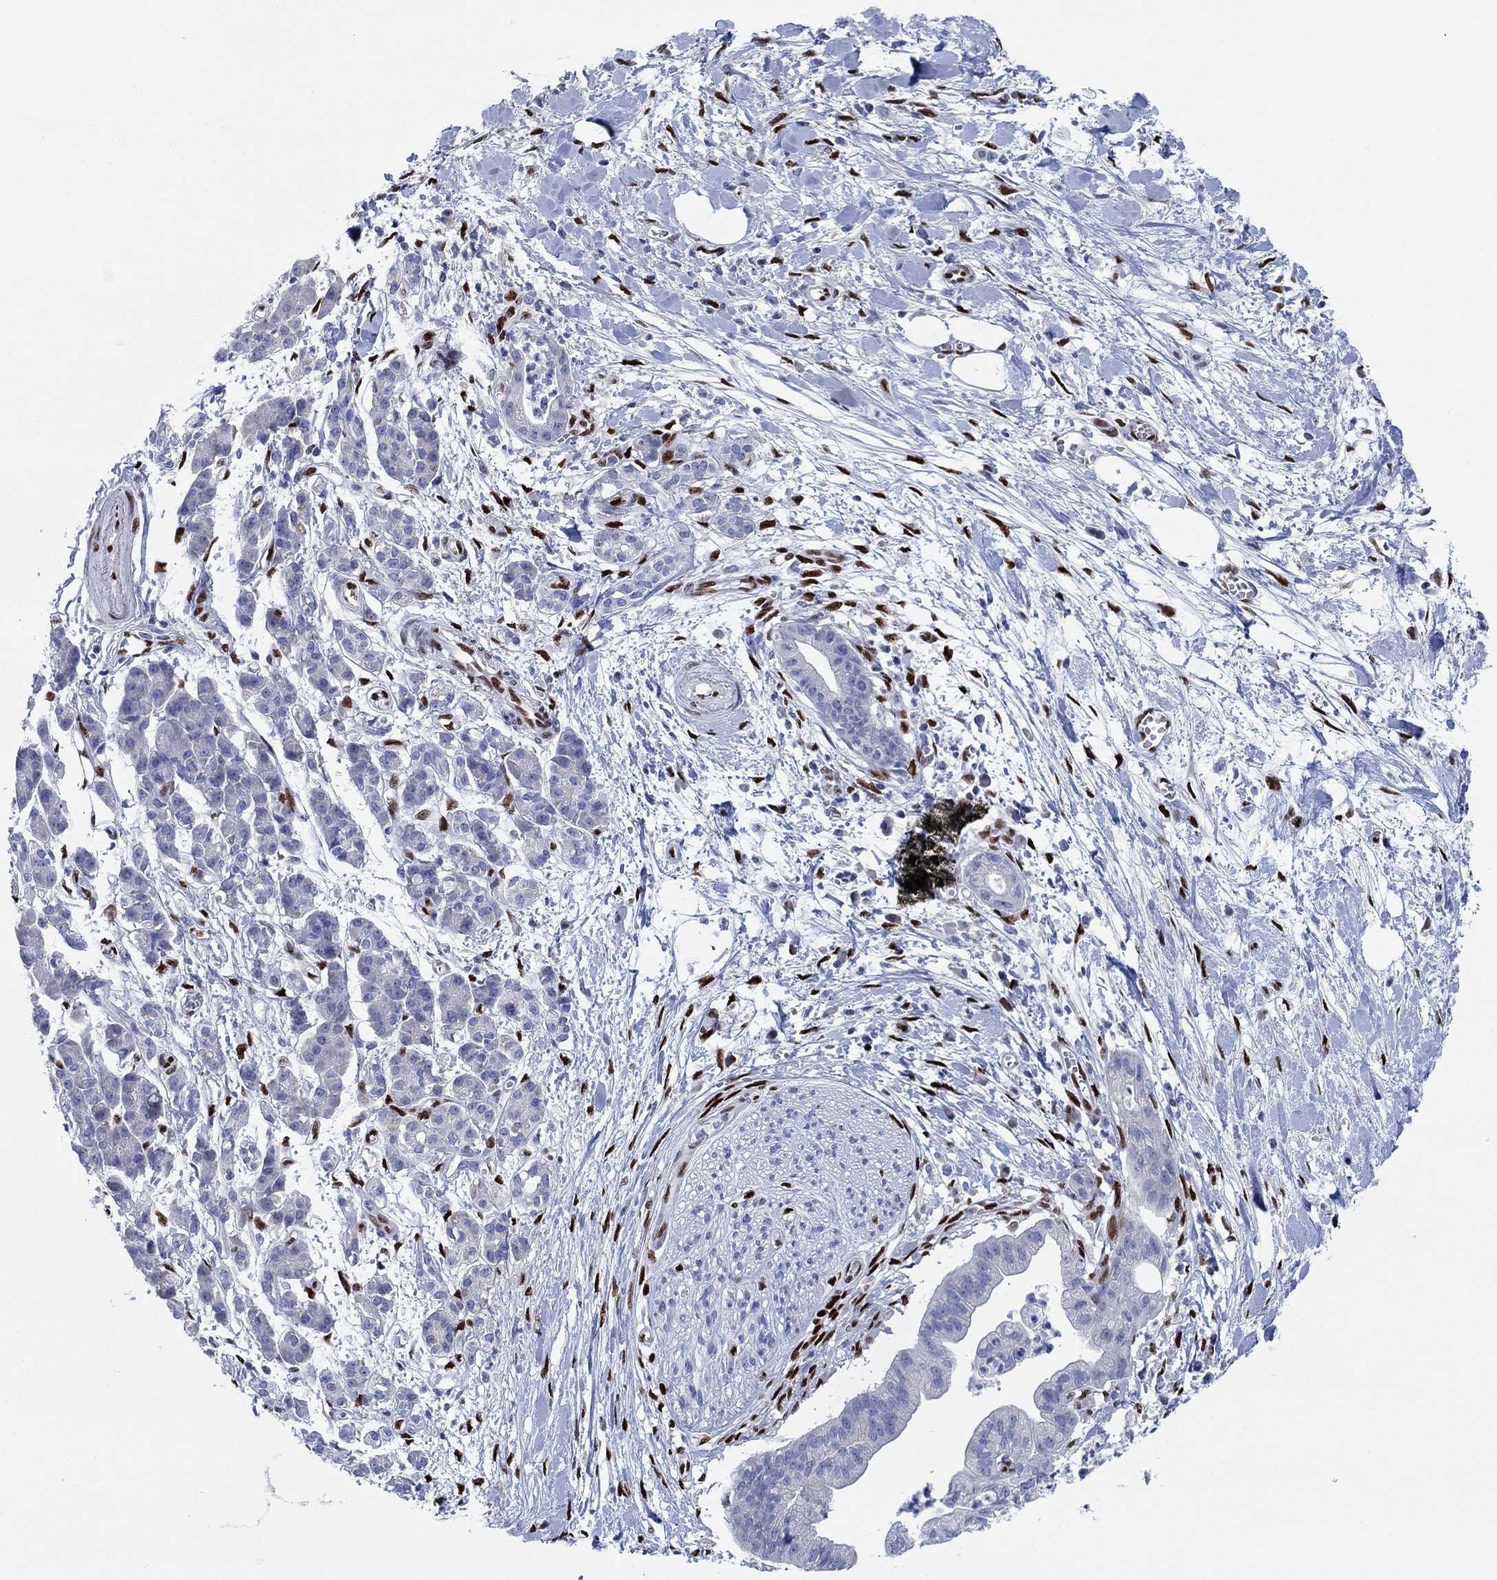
{"staining": {"intensity": "negative", "quantity": "none", "location": "none"}, "tissue": "pancreatic cancer", "cell_type": "Tumor cells", "image_type": "cancer", "snomed": [{"axis": "morphology", "description": "Normal tissue, NOS"}, {"axis": "morphology", "description": "Adenocarcinoma, NOS"}, {"axis": "topography", "description": "Lymph node"}, {"axis": "topography", "description": "Pancreas"}], "caption": "This is a histopathology image of IHC staining of pancreatic adenocarcinoma, which shows no expression in tumor cells.", "gene": "ZEB1", "patient": {"sex": "female", "age": 58}}